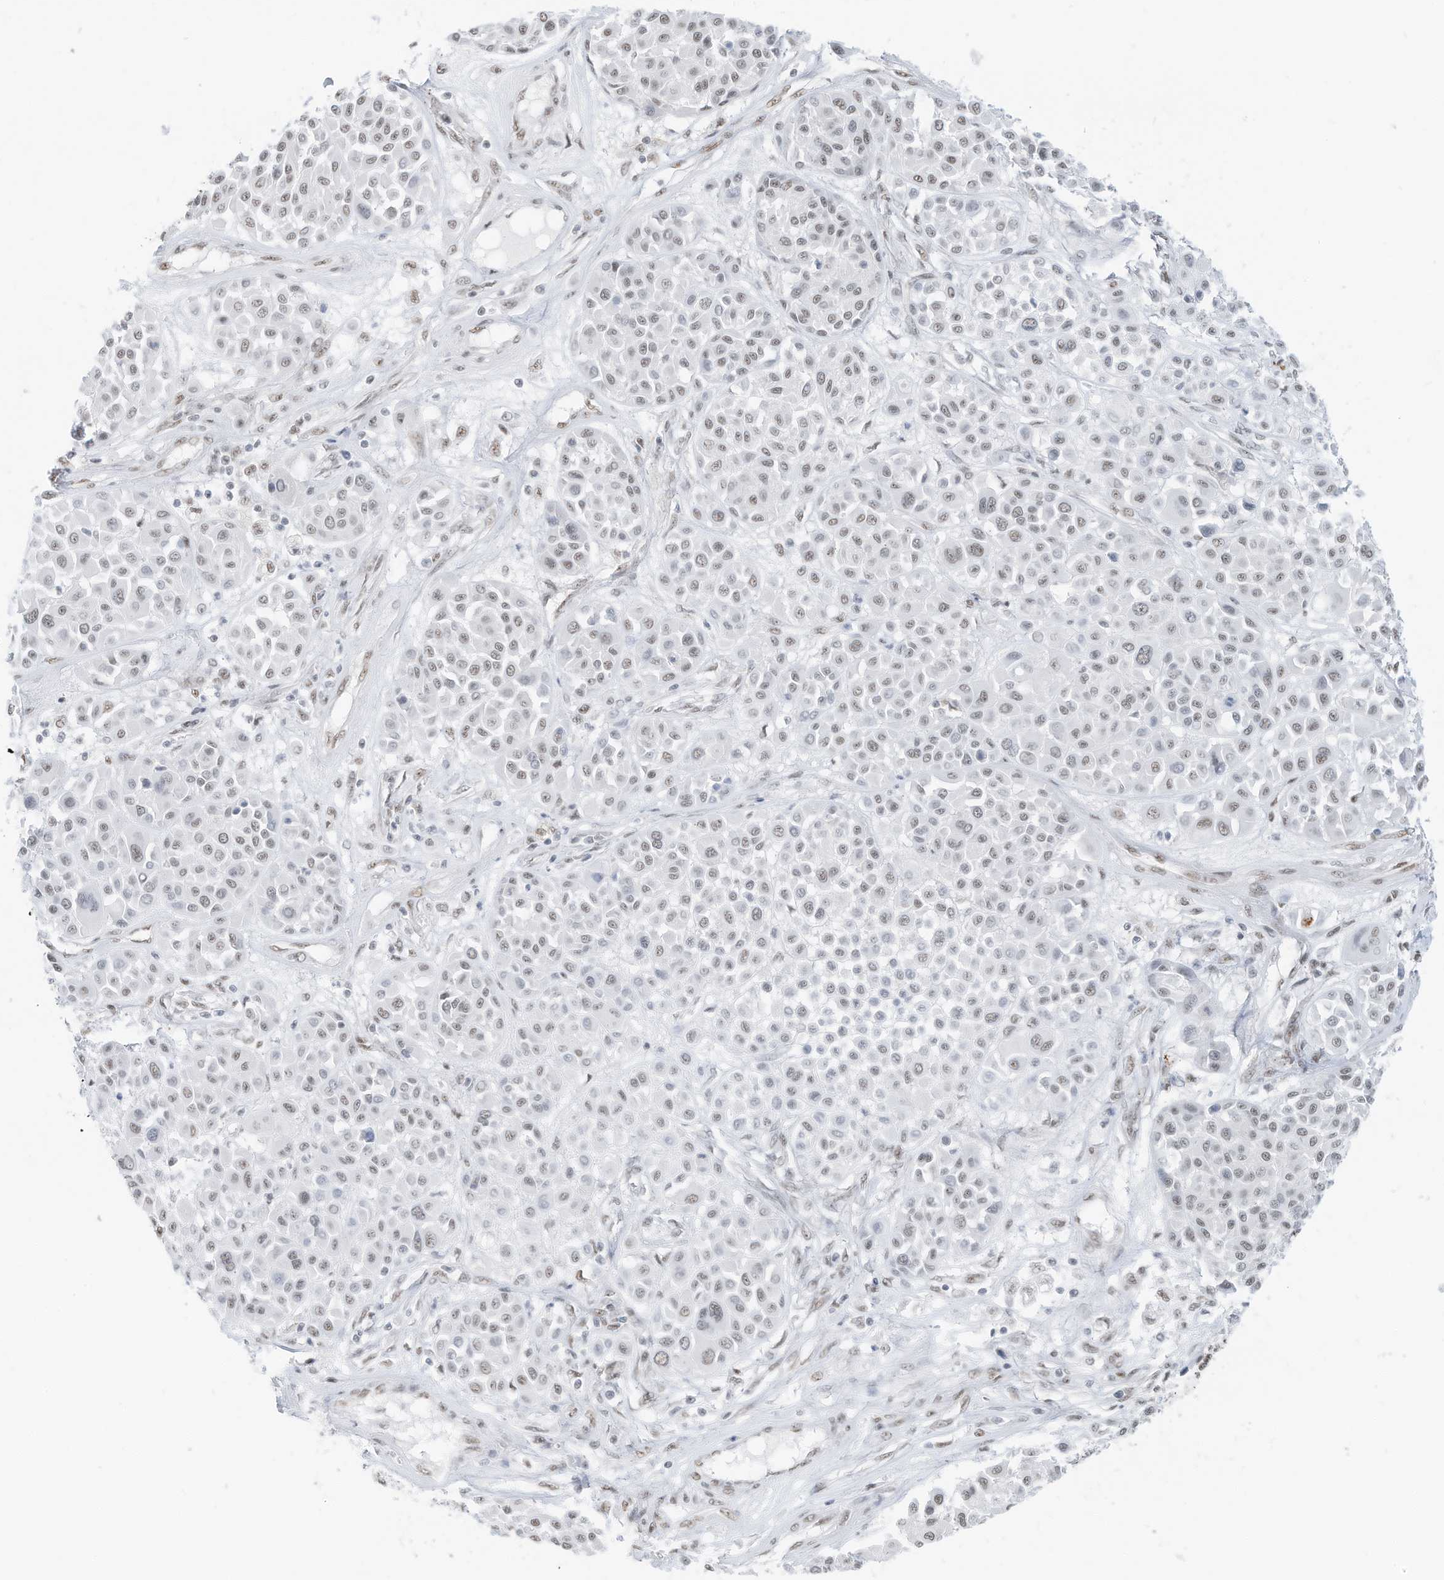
{"staining": {"intensity": "weak", "quantity": "25%-75%", "location": "nuclear"}, "tissue": "melanoma", "cell_type": "Tumor cells", "image_type": "cancer", "snomed": [{"axis": "morphology", "description": "Malignant melanoma, Metastatic site"}, {"axis": "topography", "description": "Soft tissue"}], "caption": "Immunohistochemical staining of melanoma displays weak nuclear protein expression in about 25%-75% of tumor cells.", "gene": "PGC", "patient": {"sex": "male", "age": 41}}